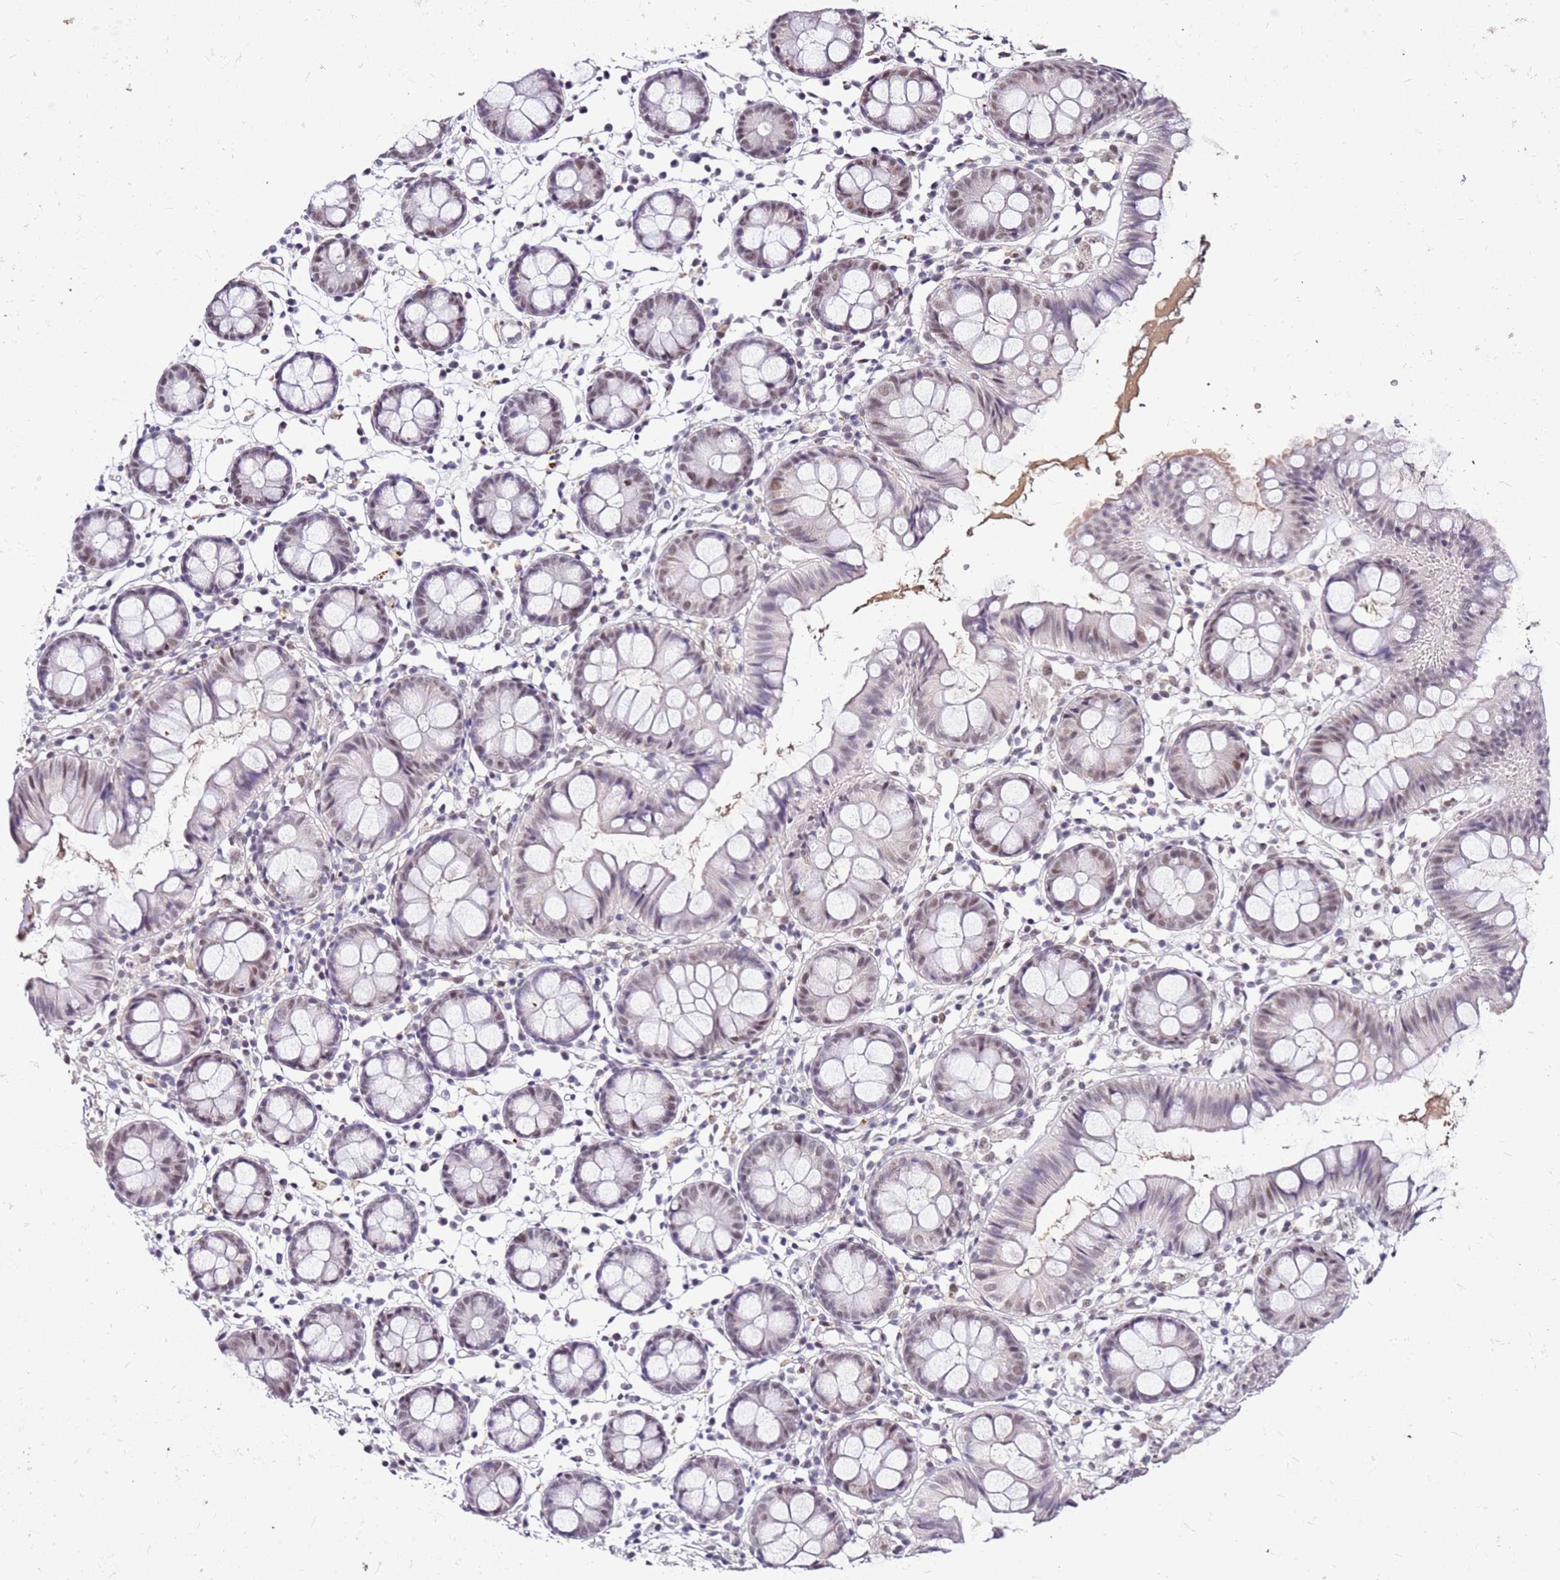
{"staining": {"intensity": "weak", "quantity": ">75%", "location": "cytoplasmic/membranous"}, "tissue": "colon", "cell_type": "Endothelial cells", "image_type": "normal", "snomed": [{"axis": "morphology", "description": "Normal tissue, NOS"}, {"axis": "topography", "description": "Colon"}], "caption": "Immunohistochemical staining of unremarkable colon demonstrates weak cytoplasmic/membranous protein expression in approximately >75% of endothelial cells.", "gene": "ALDH1A3", "patient": {"sex": "female", "age": 84}}